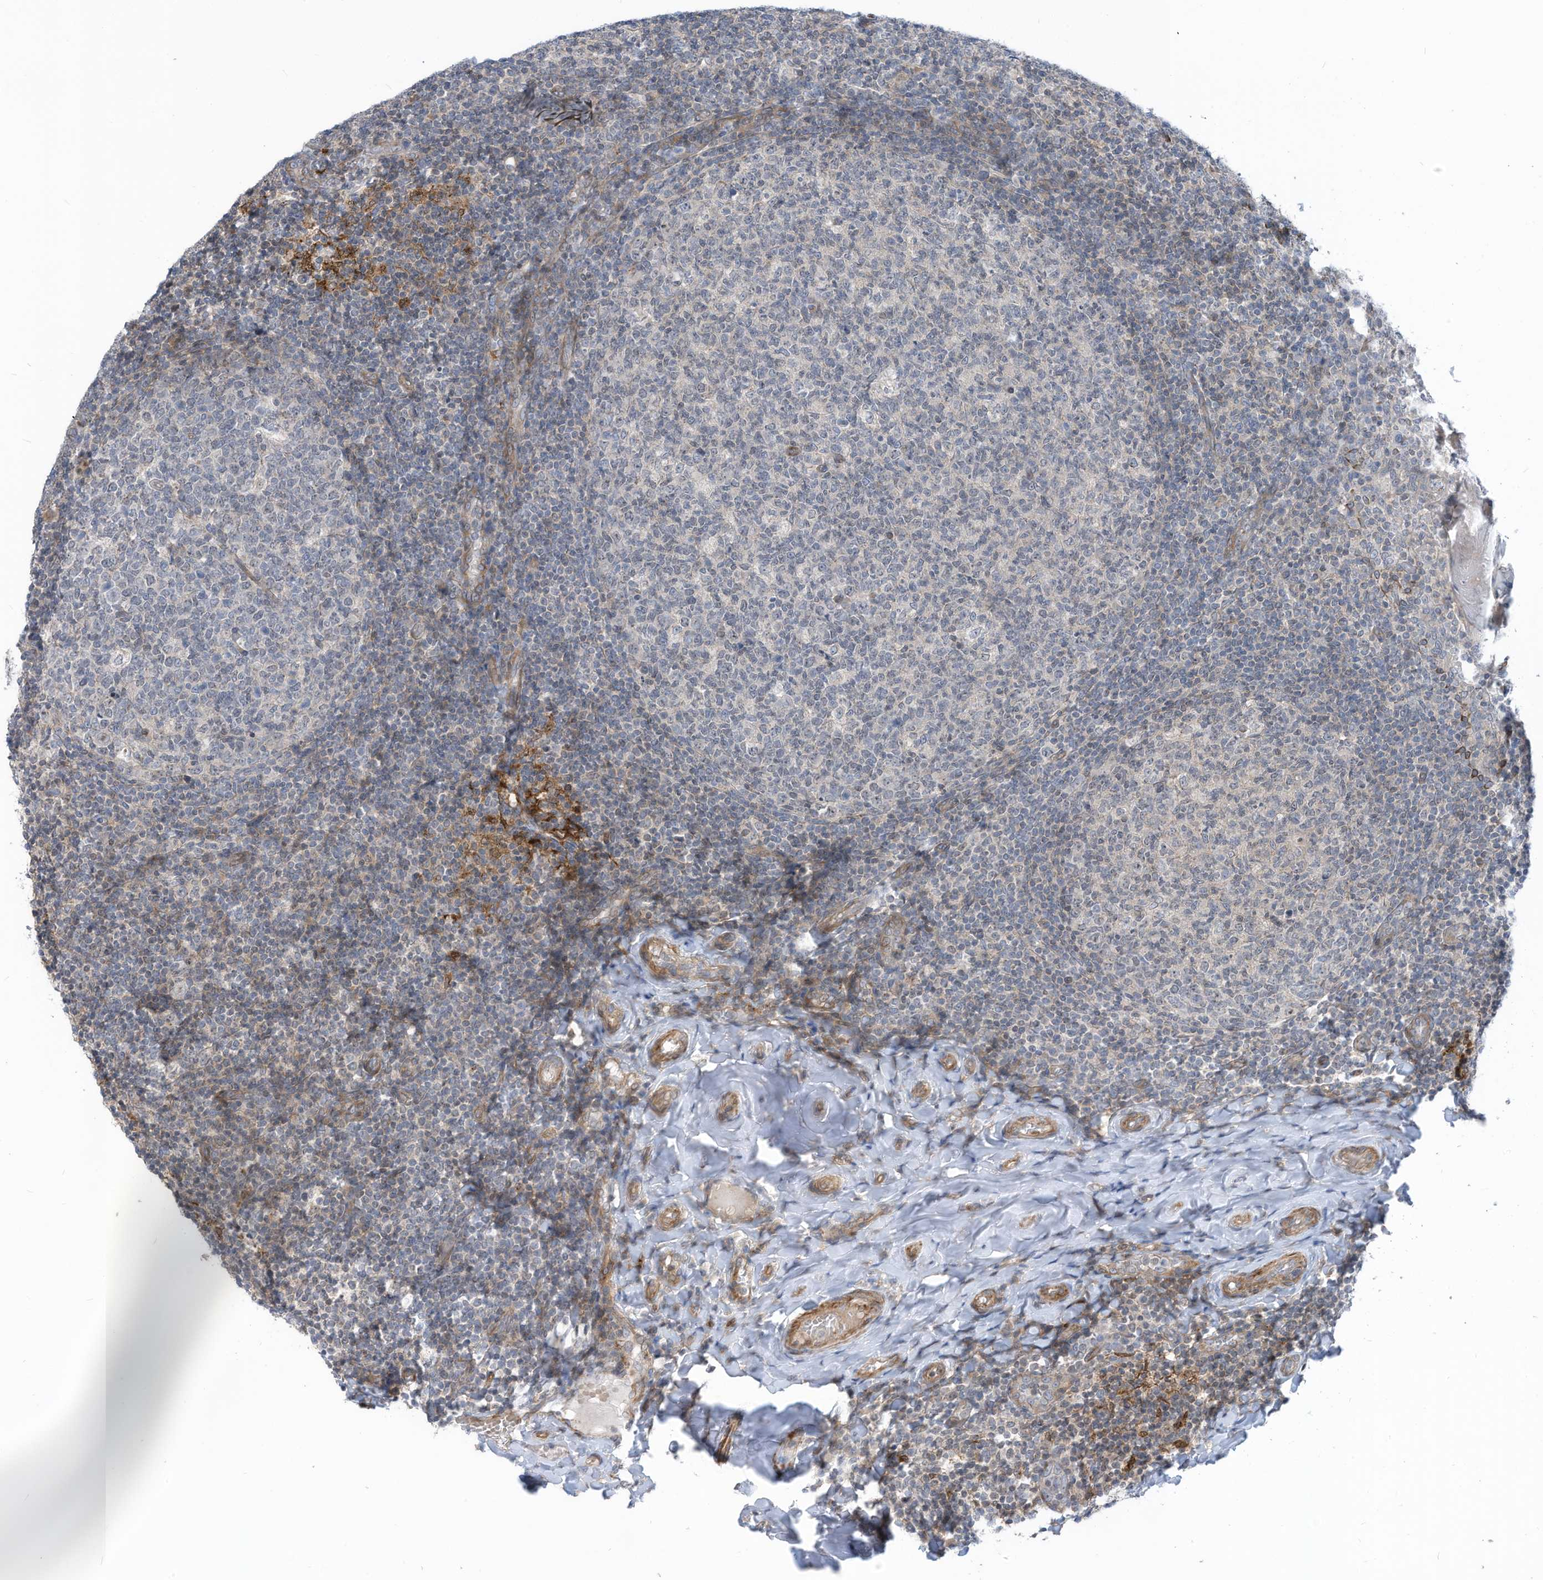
{"staining": {"intensity": "negative", "quantity": "none", "location": "none"}, "tissue": "tonsil", "cell_type": "Germinal center cells", "image_type": "normal", "snomed": [{"axis": "morphology", "description": "Normal tissue, NOS"}, {"axis": "topography", "description": "Tonsil"}], "caption": "Immunohistochemistry (IHC) of unremarkable human tonsil exhibits no expression in germinal center cells. (Immunohistochemistry (IHC), brightfield microscopy, high magnification).", "gene": "GPATCH3", "patient": {"sex": "female", "age": 19}}